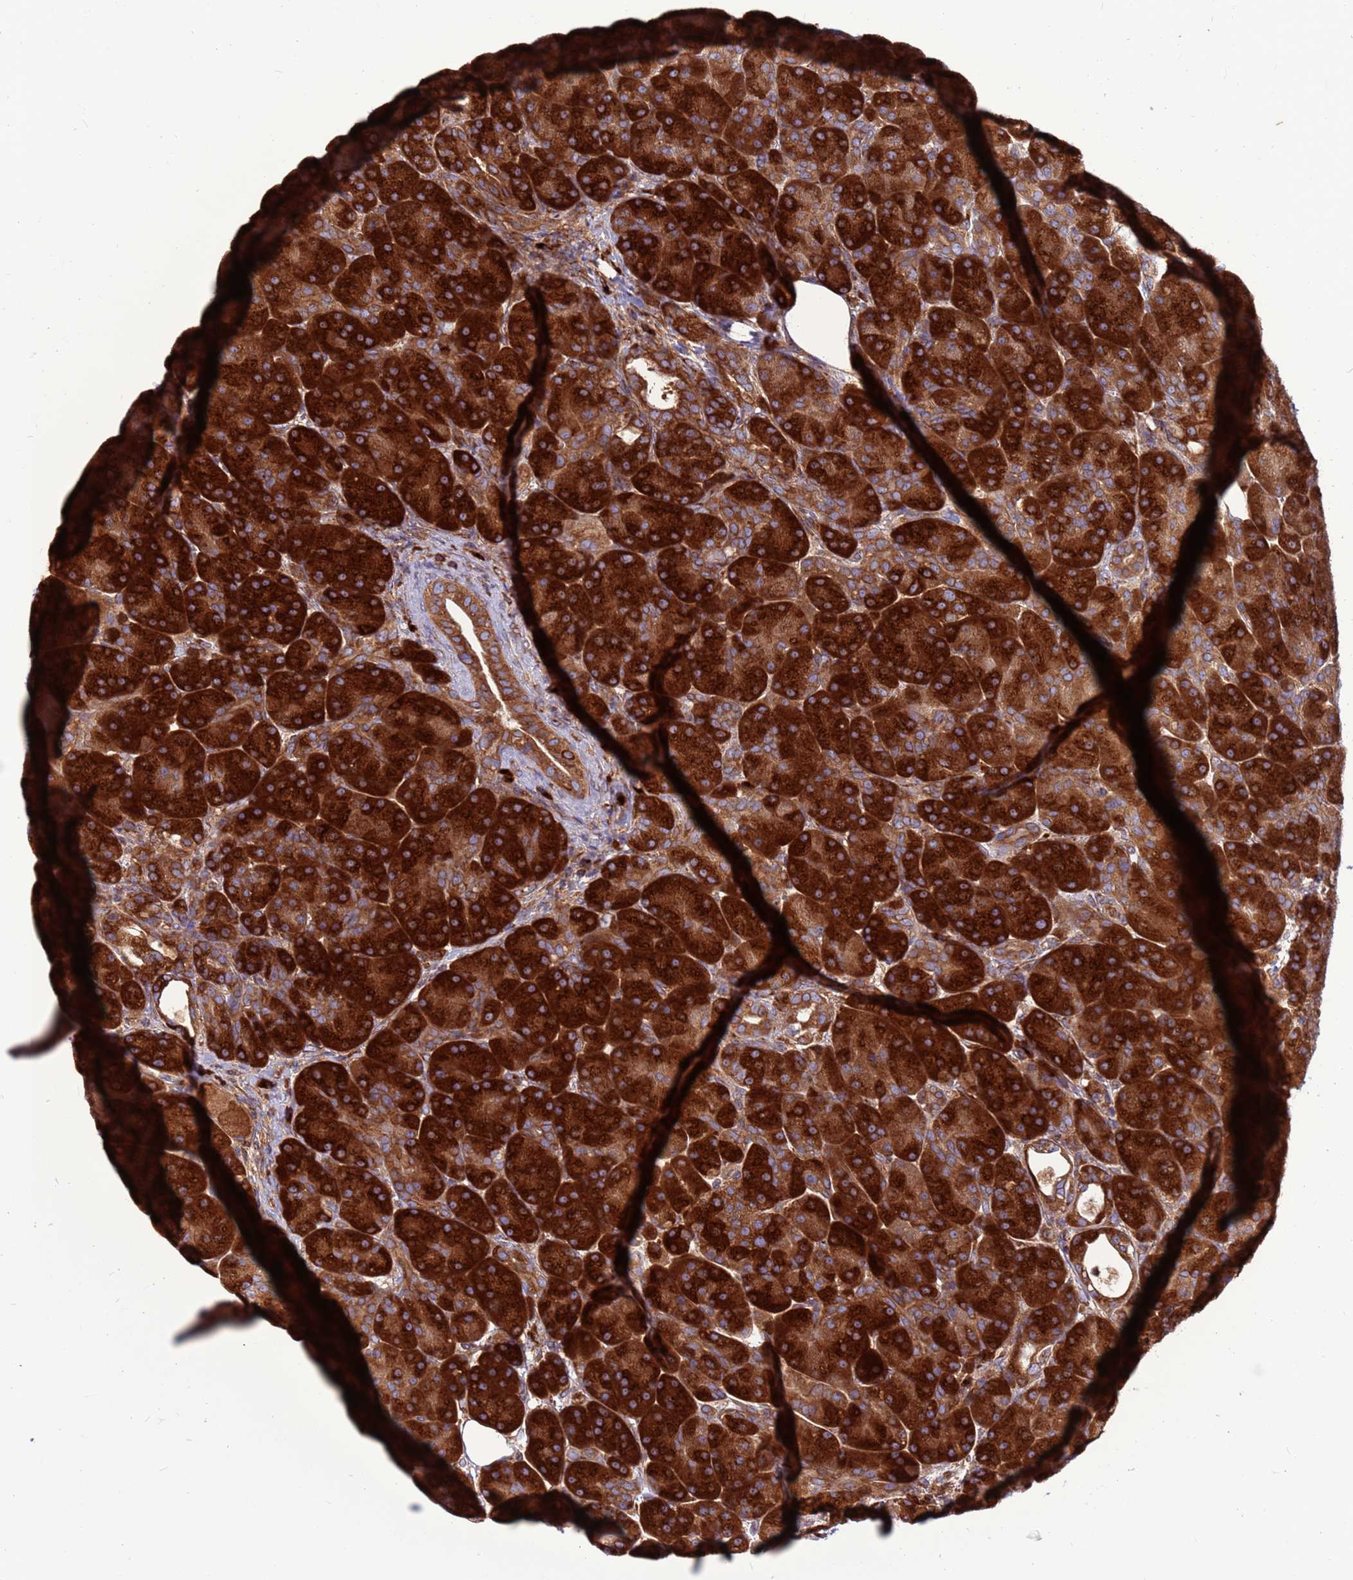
{"staining": {"intensity": "strong", "quantity": ">75%", "location": "cytoplasmic/membranous"}, "tissue": "pancreas", "cell_type": "Exocrine glandular cells", "image_type": "normal", "snomed": [{"axis": "morphology", "description": "Normal tissue, NOS"}, {"axis": "topography", "description": "Pancreas"}], "caption": "Protein staining demonstrates strong cytoplasmic/membranous expression in approximately >75% of exocrine glandular cells in unremarkable pancreas.", "gene": "ZC3HAV1", "patient": {"sex": "male", "age": 63}}